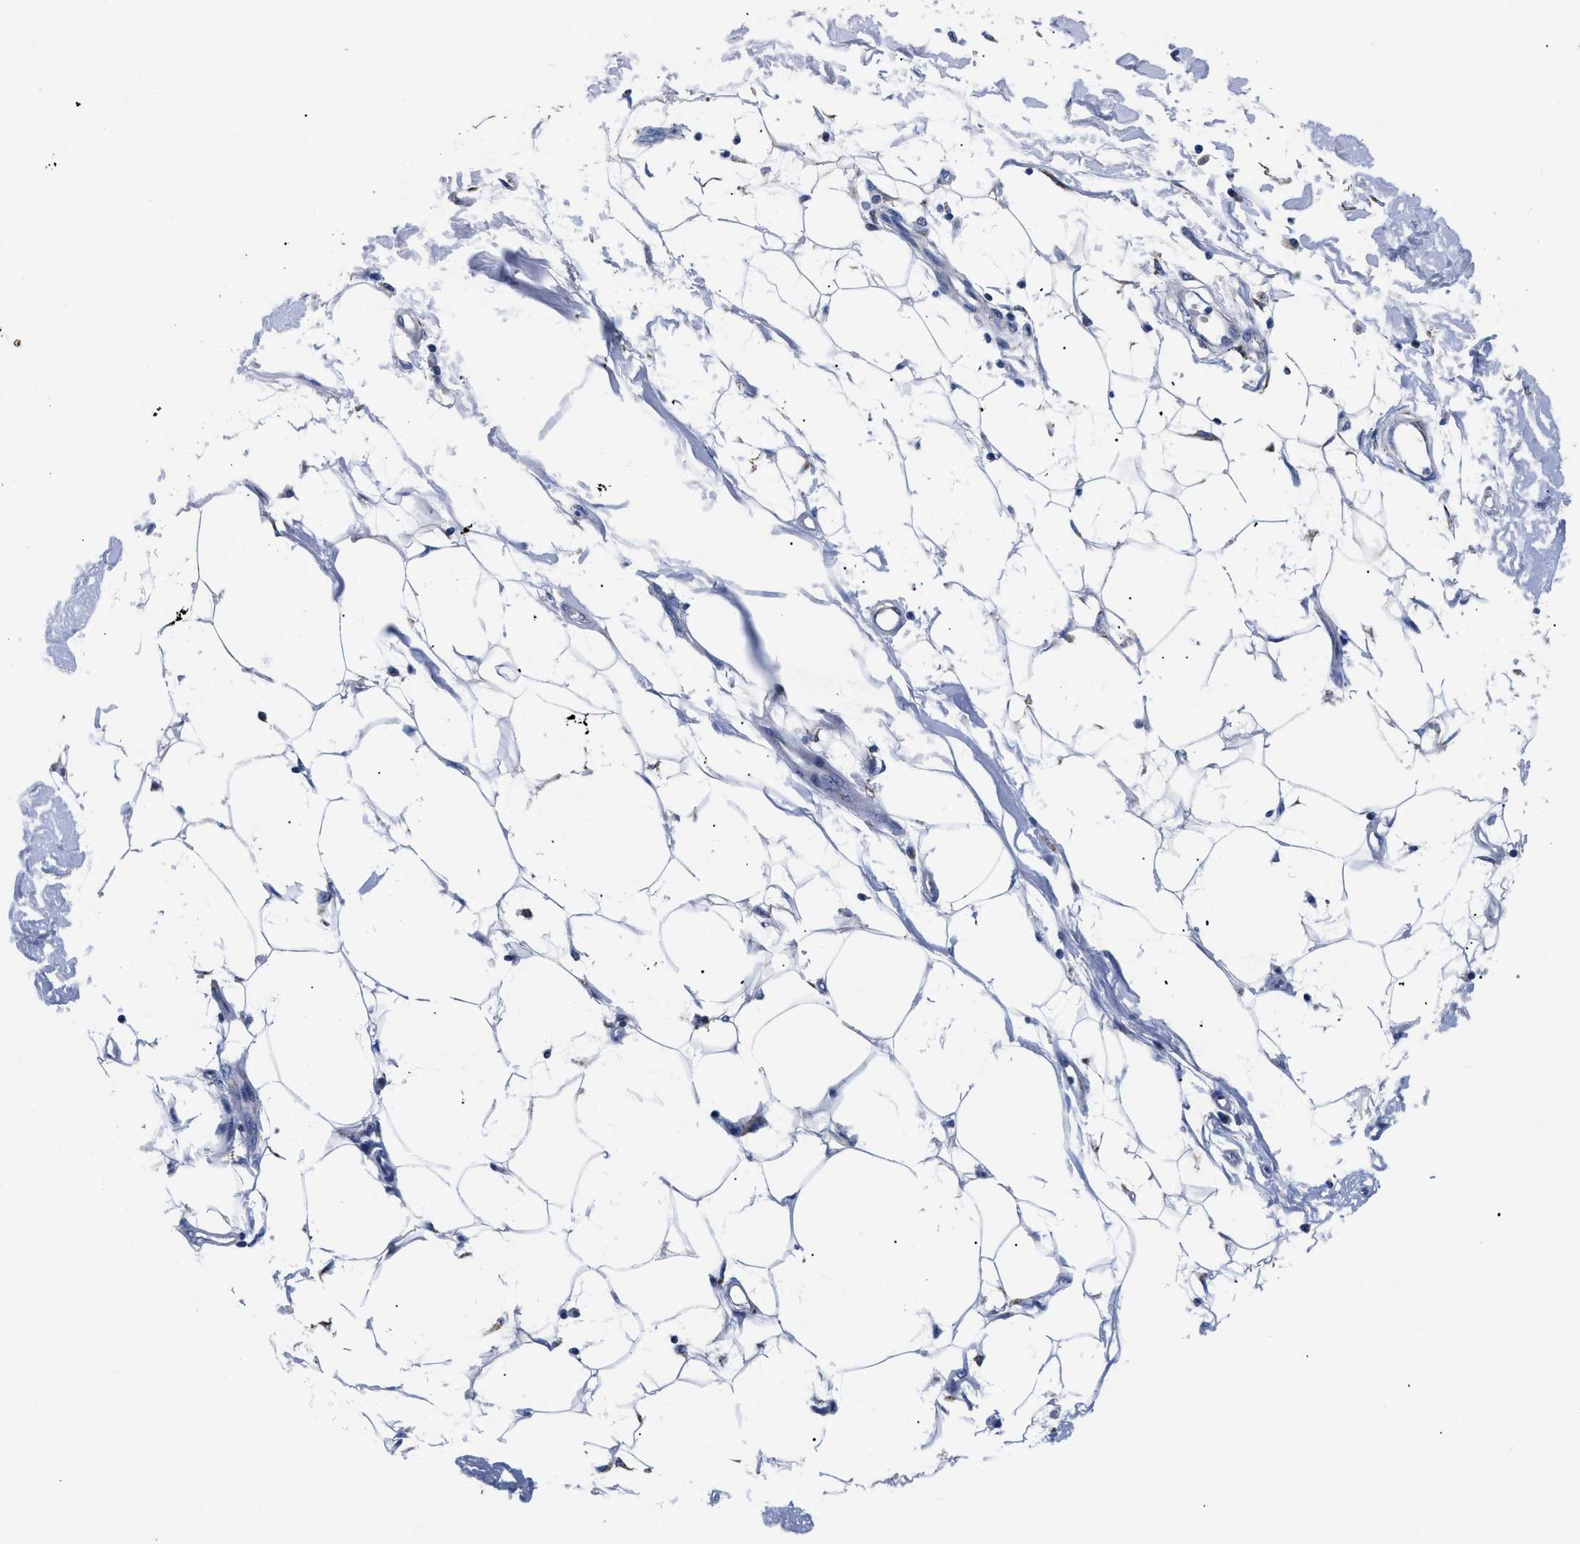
{"staining": {"intensity": "negative", "quantity": "none", "location": "none"}, "tissue": "adipose tissue", "cell_type": "Adipocytes", "image_type": "normal", "snomed": [{"axis": "morphology", "description": "Normal tissue, NOS"}, {"axis": "morphology", "description": "Squamous cell carcinoma, NOS"}, {"axis": "topography", "description": "Skin"}, {"axis": "topography", "description": "Peripheral nerve tissue"}], "caption": "Adipocytes show no significant staining in unremarkable adipose tissue. Nuclei are stained in blue.", "gene": "GPR149", "patient": {"sex": "male", "age": 83}}